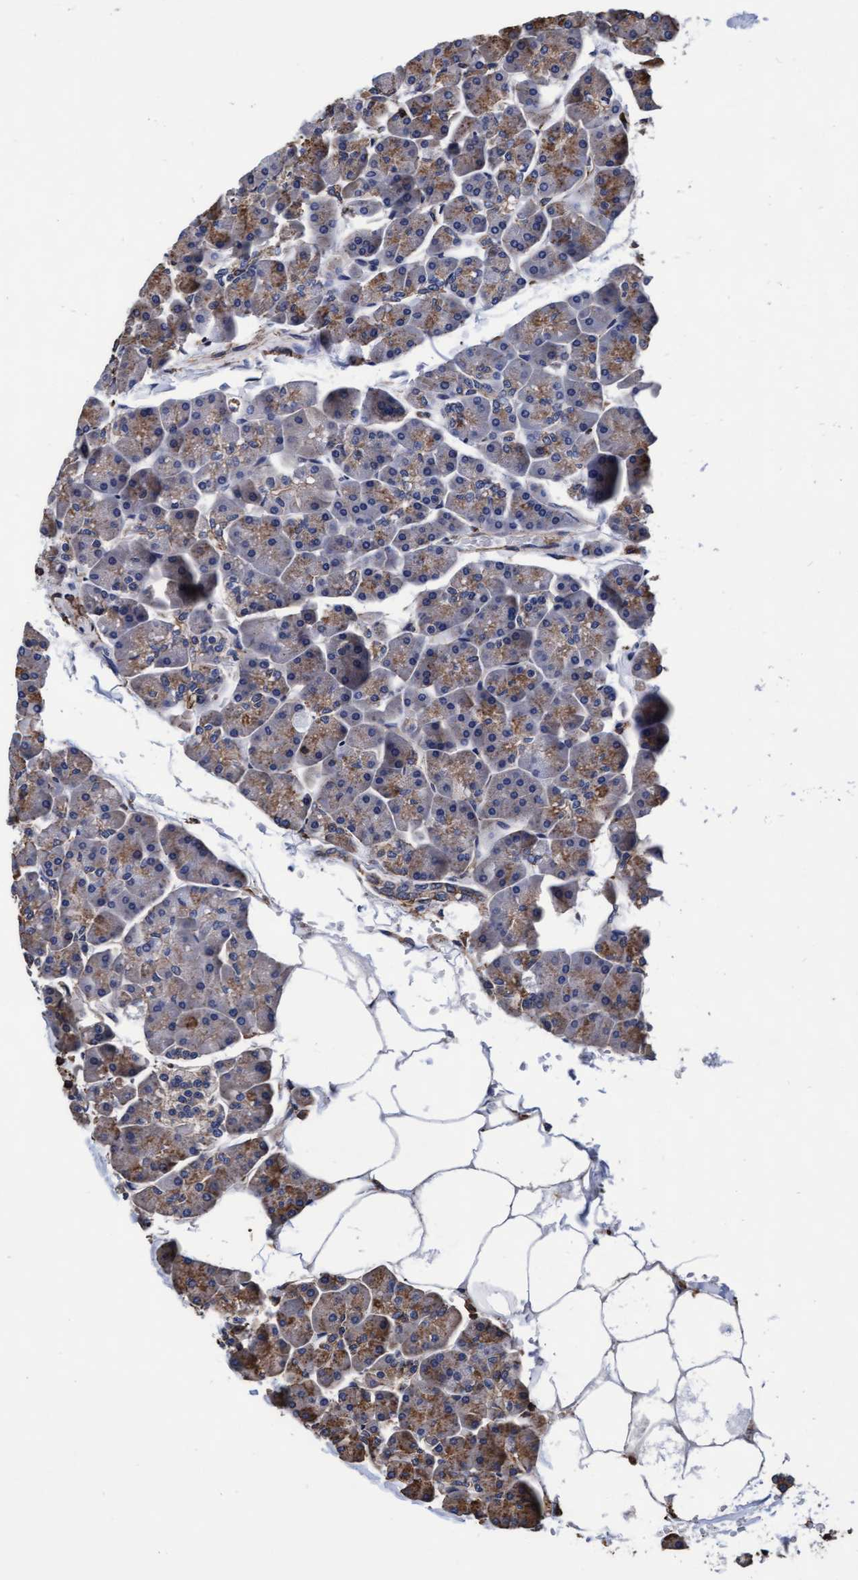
{"staining": {"intensity": "moderate", "quantity": ">75%", "location": "cytoplasmic/membranous"}, "tissue": "pancreas", "cell_type": "Exocrine glandular cells", "image_type": "normal", "snomed": [{"axis": "morphology", "description": "Normal tissue, NOS"}, {"axis": "topography", "description": "Pancreas"}], "caption": "Exocrine glandular cells exhibit moderate cytoplasmic/membranous positivity in approximately >75% of cells in unremarkable pancreas. (DAB (3,3'-diaminobenzidine) IHC, brown staining for protein, blue staining for nuclei).", "gene": "GRHPR", "patient": {"sex": "male", "age": 35}}